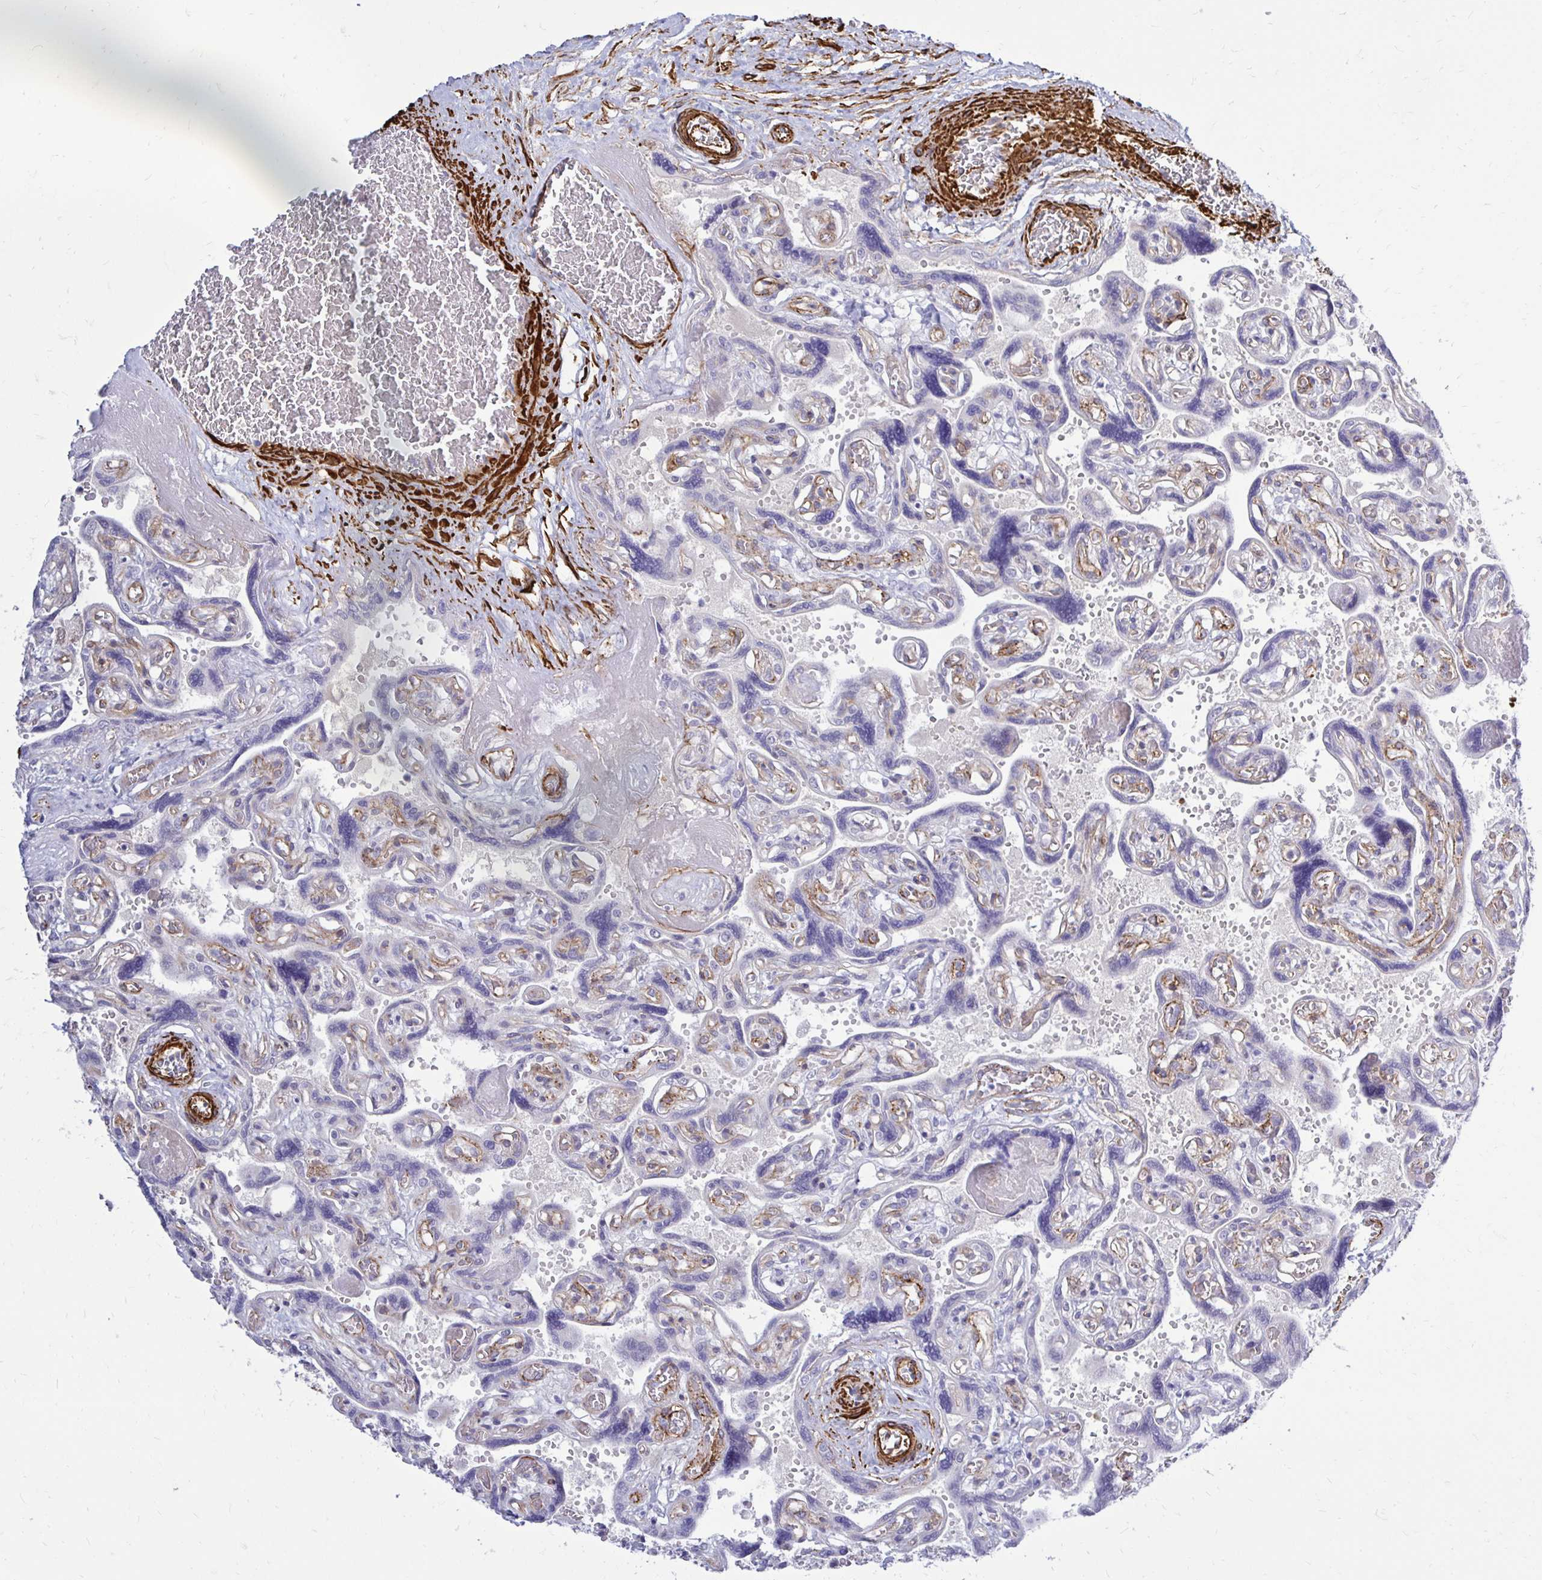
{"staining": {"intensity": "moderate", "quantity": ">75%", "location": "cytoplasmic/membranous"}, "tissue": "placenta", "cell_type": "Decidual cells", "image_type": "normal", "snomed": [{"axis": "morphology", "description": "Normal tissue, NOS"}, {"axis": "topography", "description": "Placenta"}], "caption": "An image of placenta stained for a protein demonstrates moderate cytoplasmic/membranous brown staining in decidual cells. (DAB = brown stain, brightfield microscopy at high magnification).", "gene": "CTPS1", "patient": {"sex": "female", "age": 32}}